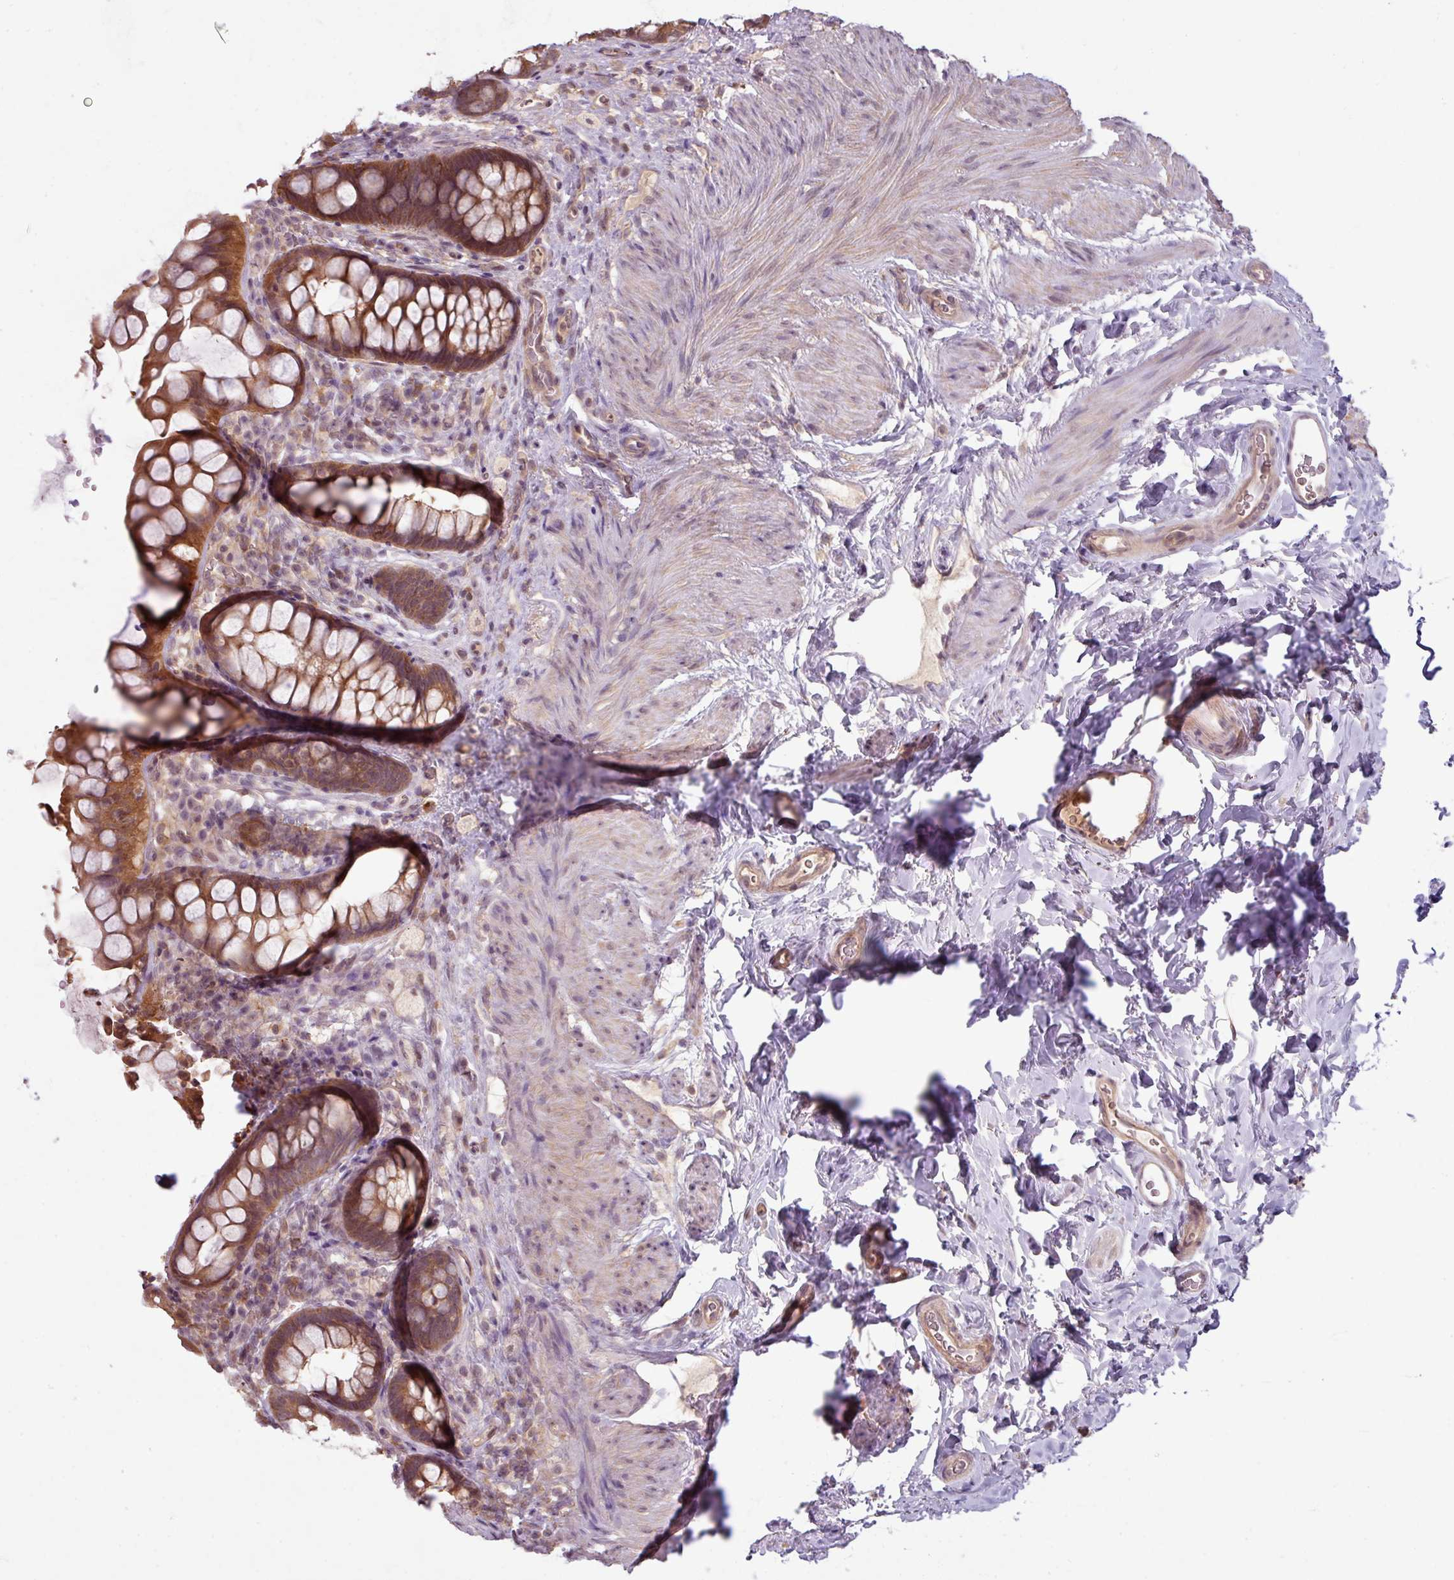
{"staining": {"intensity": "moderate", "quantity": ">75%", "location": "cytoplasmic/membranous"}, "tissue": "rectum", "cell_type": "Glandular cells", "image_type": "normal", "snomed": [{"axis": "morphology", "description": "Normal tissue, NOS"}, {"axis": "topography", "description": "Rectum"}, {"axis": "topography", "description": "Peripheral nerve tissue"}], "caption": "Immunohistochemical staining of unremarkable human rectum reveals >75% levels of moderate cytoplasmic/membranous protein expression in approximately >75% of glandular cells. (DAB = brown stain, brightfield microscopy at high magnification).", "gene": "TUSC3", "patient": {"sex": "female", "age": 69}}